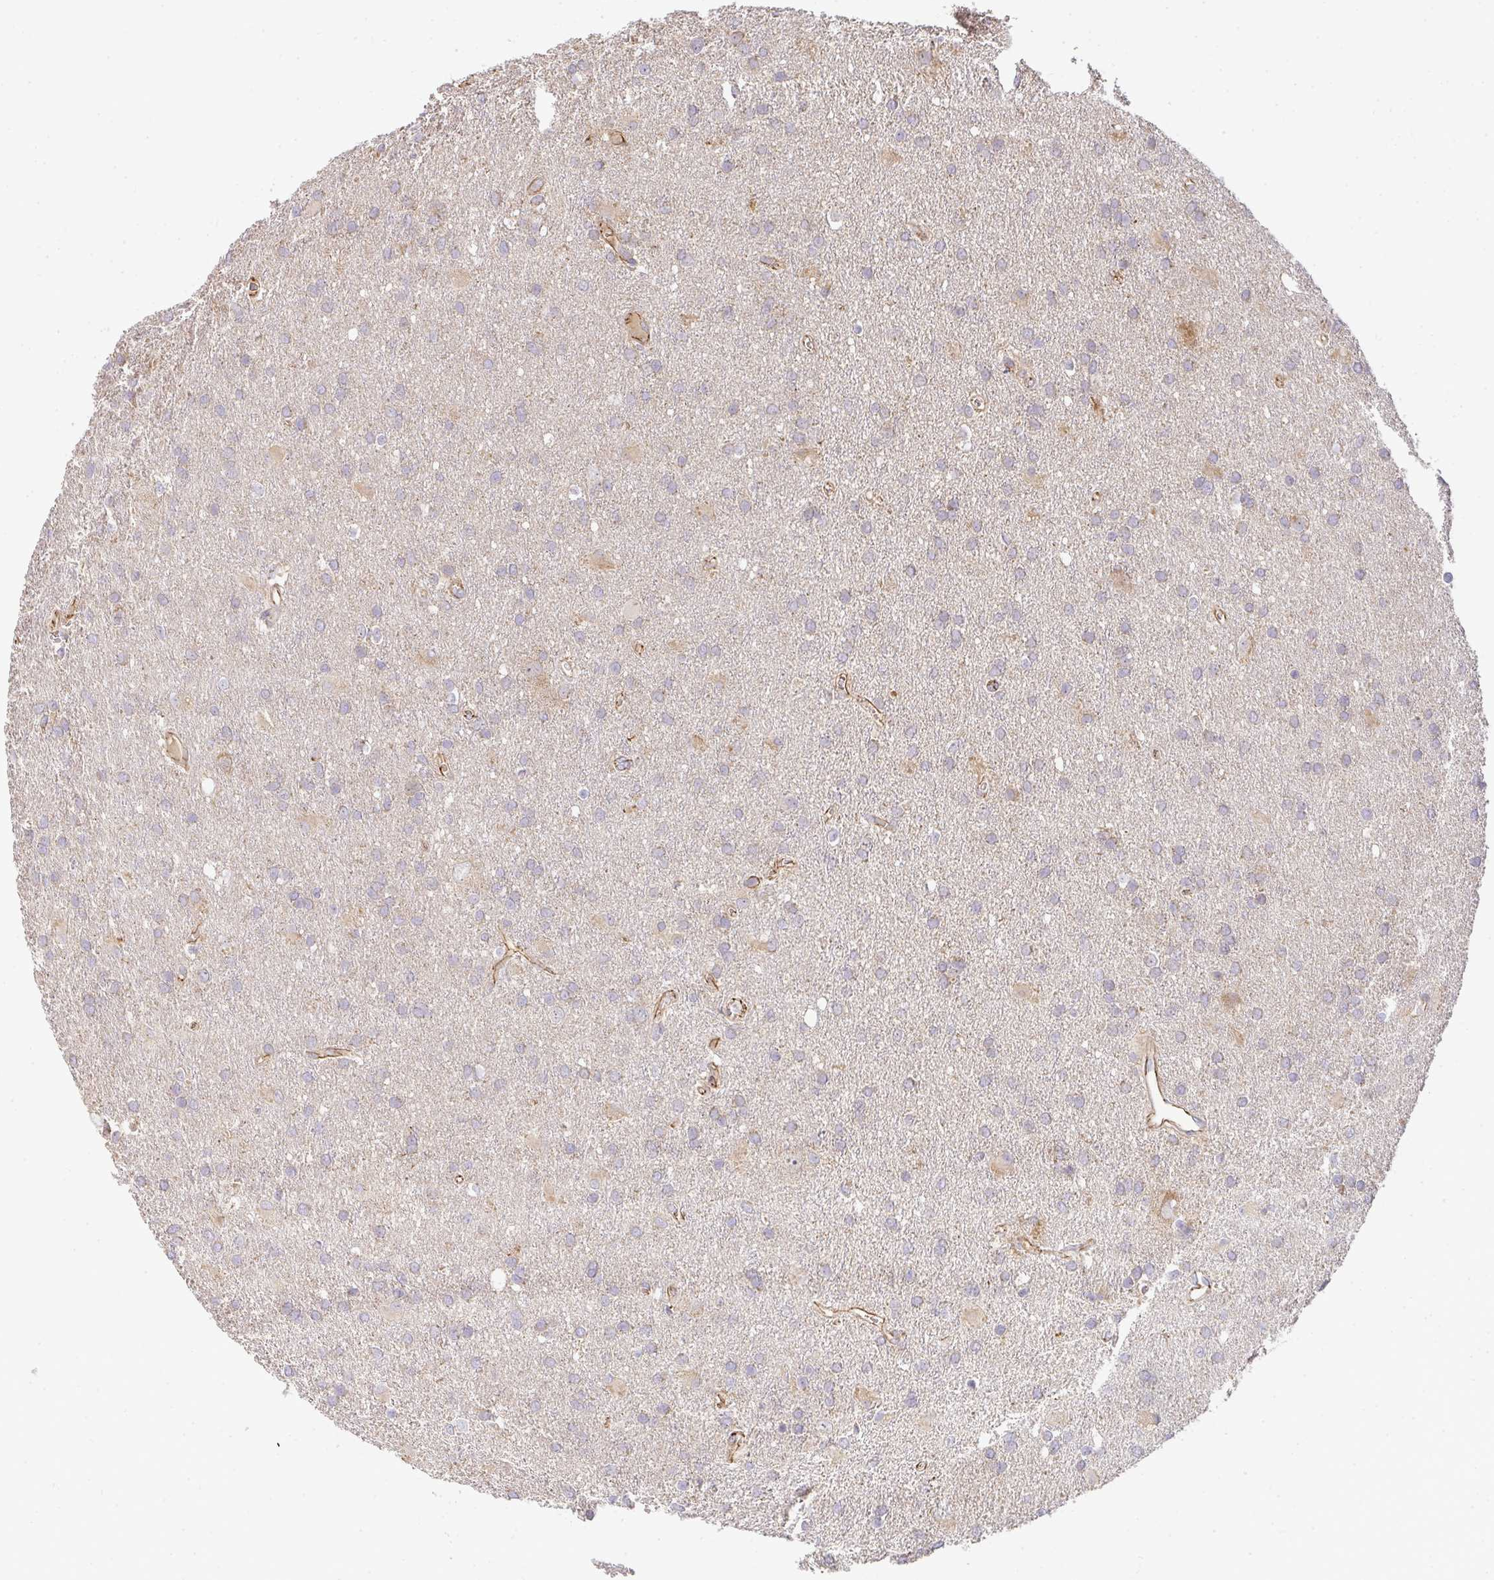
{"staining": {"intensity": "negative", "quantity": "none", "location": "none"}, "tissue": "glioma", "cell_type": "Tumor cells", "image_type": "cancer", "snomed": [{"axis": "morphology", "description": "Glioma, malignant, Low grade"}, {"axis": "topography", "description": "Brain"}], "caption": "This histopathology image is of glioma stained with immunohistochemistry to label a protein in brown with the nuclei are counter-stained blue. There is no positivity in tumor cells.", "gene": "B4GALT6", "patient": {"sex": "male", "age": 66}}